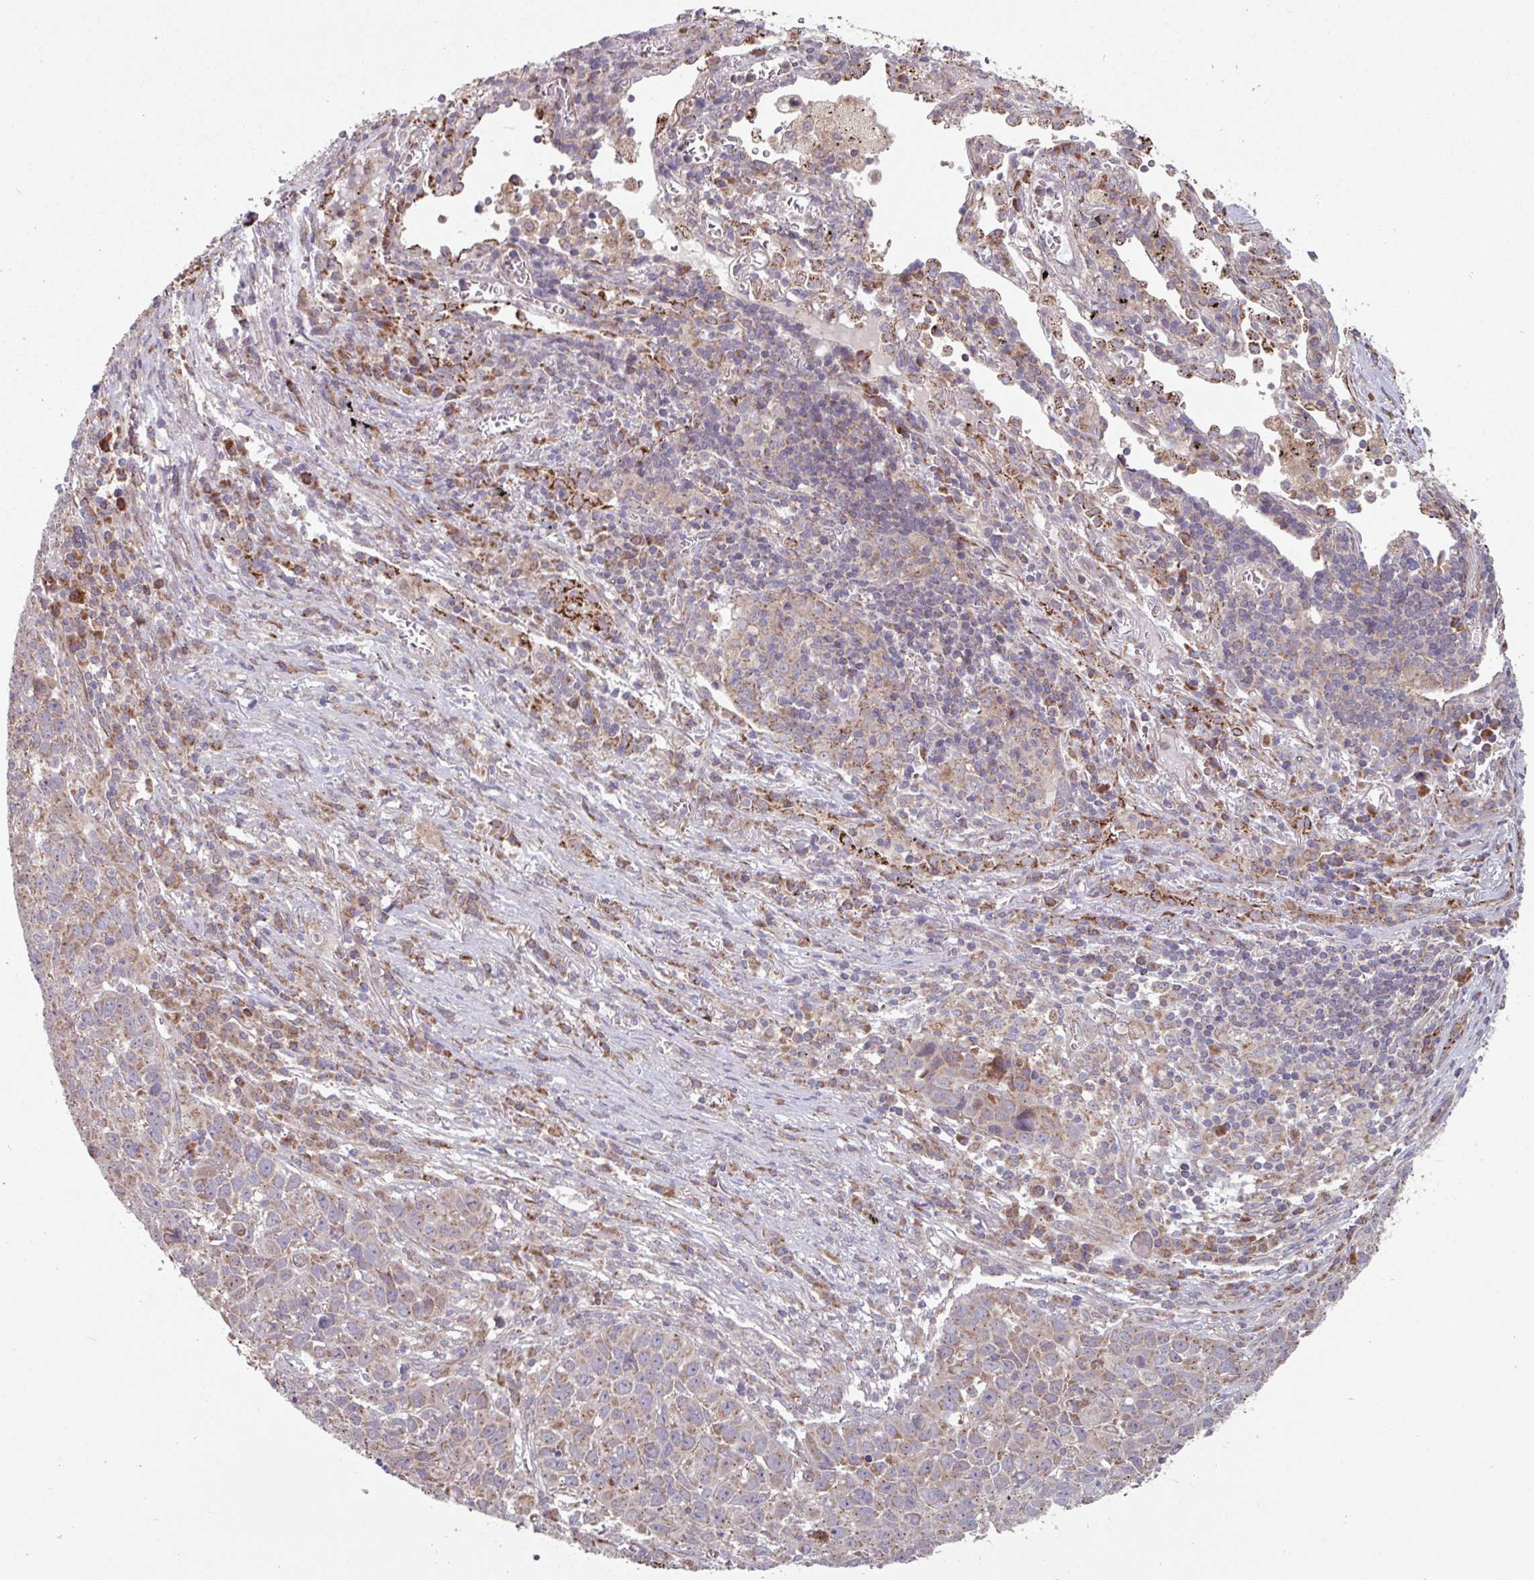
{"staining": {"intensity": "weak", "quantity": ">75%", "location": "cytoplasmic/membranous"}, "tissue": "lung cancer", "cell_type": "Tumor cells", "image_type": "cancer", "snomed": [{"axis": "morphology", "description": "Squamous cell carcinoma, NOS"}, {"axis": "topography", "description": "Lung"}], "caption": "High-magnification brightfield microscopy of squamous cell carcinoma (lung) stained with DAB (brown) and counterstained with hematoxylin (blue). tumor cells exhibit weak cytoplasmic/membranous expression is seen in approximately>75% of cells. The protein of interest is stained brown, and the nuclei are stained in blue (DAB IHC with brightfield microscopy, high magnification).", "gene": "COX7C", "patient": {"sex": "male", "age": 76}}